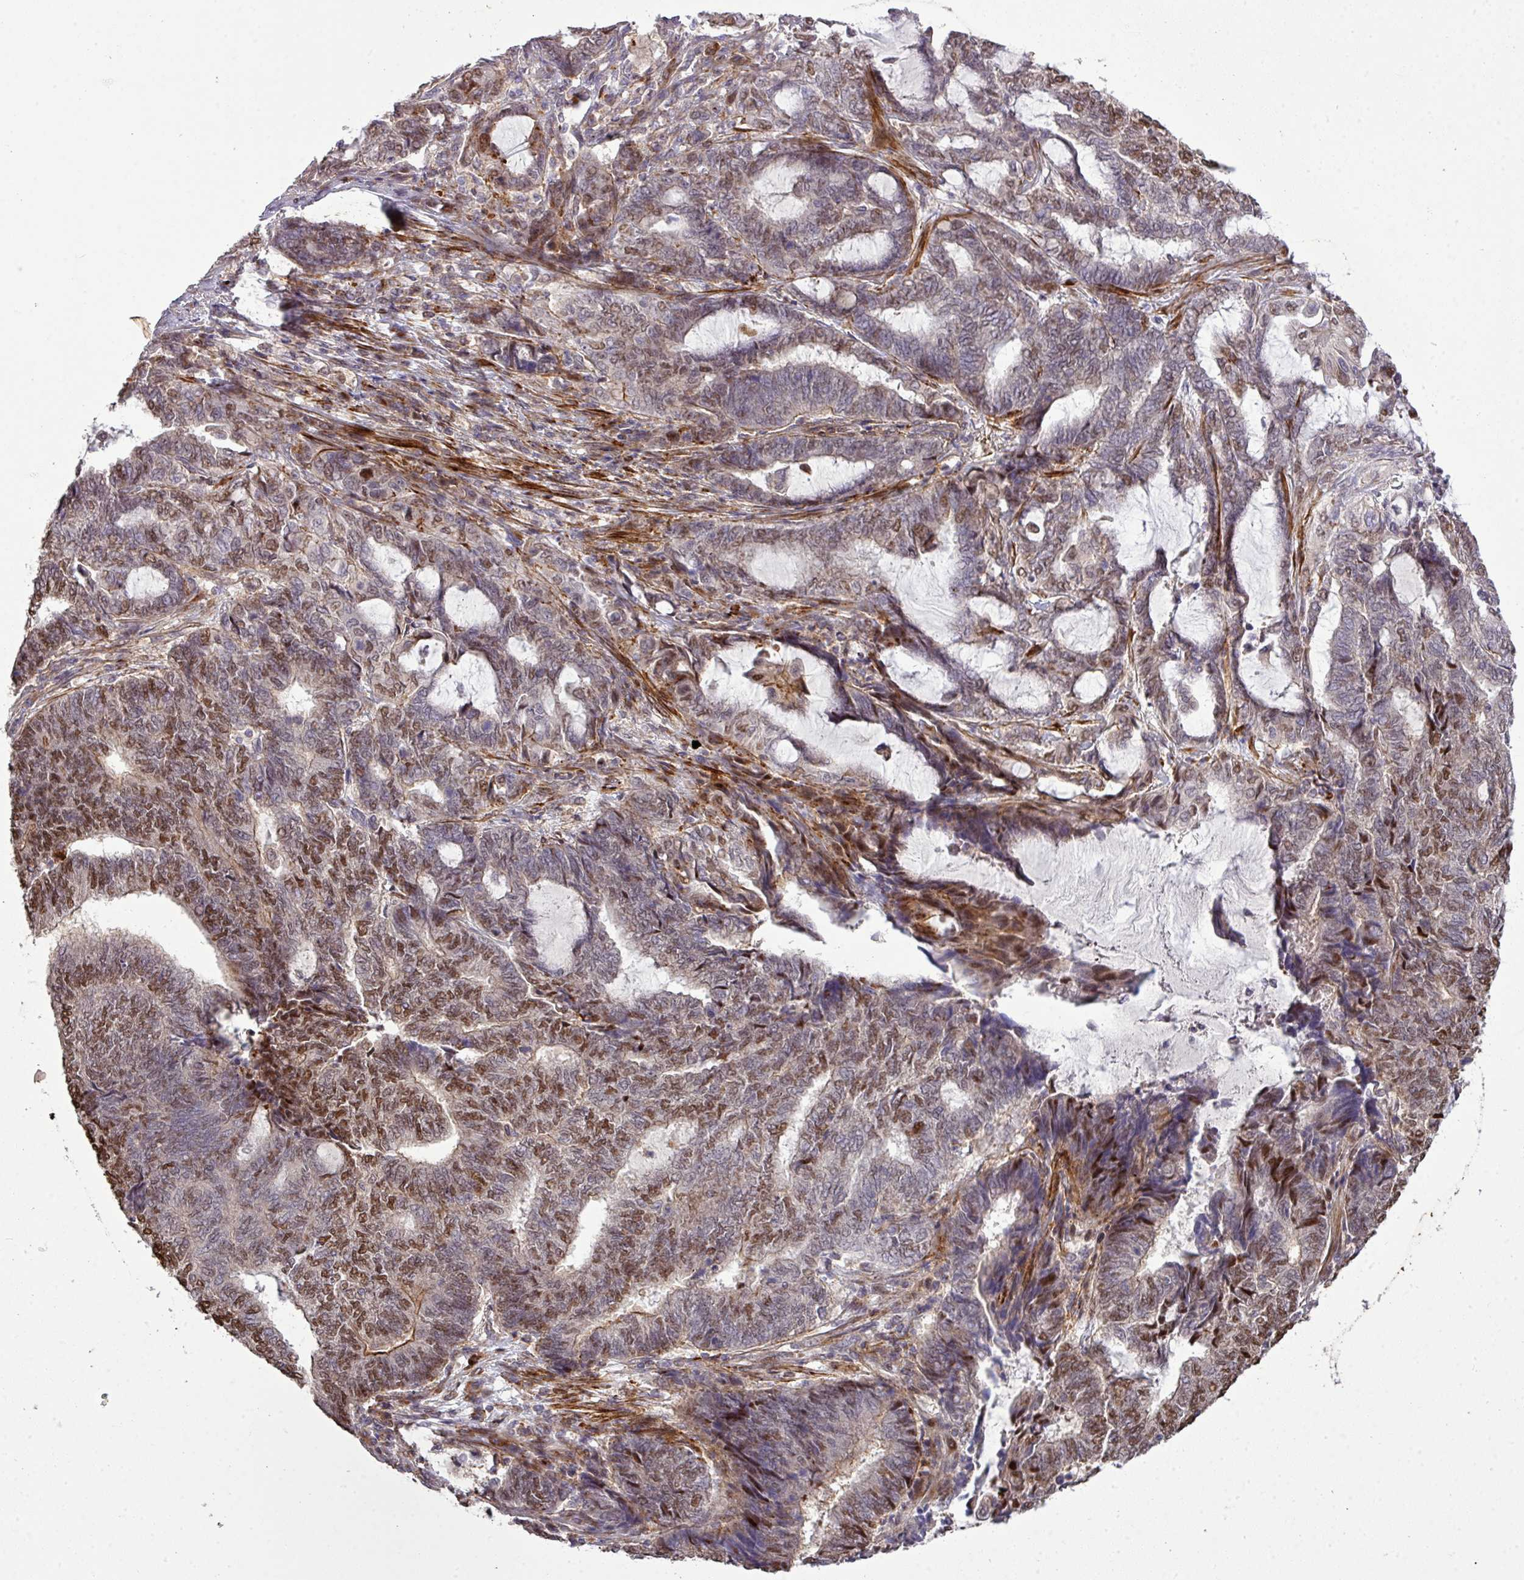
{"staining": {"intensity": "moderate", "quantity": "25%-75%", "location": "nuclear"}, "tissue": "endometrial cancer", "cell_type": "Tumor cells", "image_type": "cancer", "snomed": [{"axis": "morphology", "description": "Adenocarcinoma, NOS"}, {"axis": "topography", "description": "Uterus"}, {"axis": "topography", "description": "Endometrium"}], "caption": "Brown immunohistochemical staining in adenocarcinoma (endometrial) exhibits moderate nuclear positivity in about 25%-75% of tumor cells.", "gene": "TPRA1", "patient": {"sex": "female", "age": 70}}